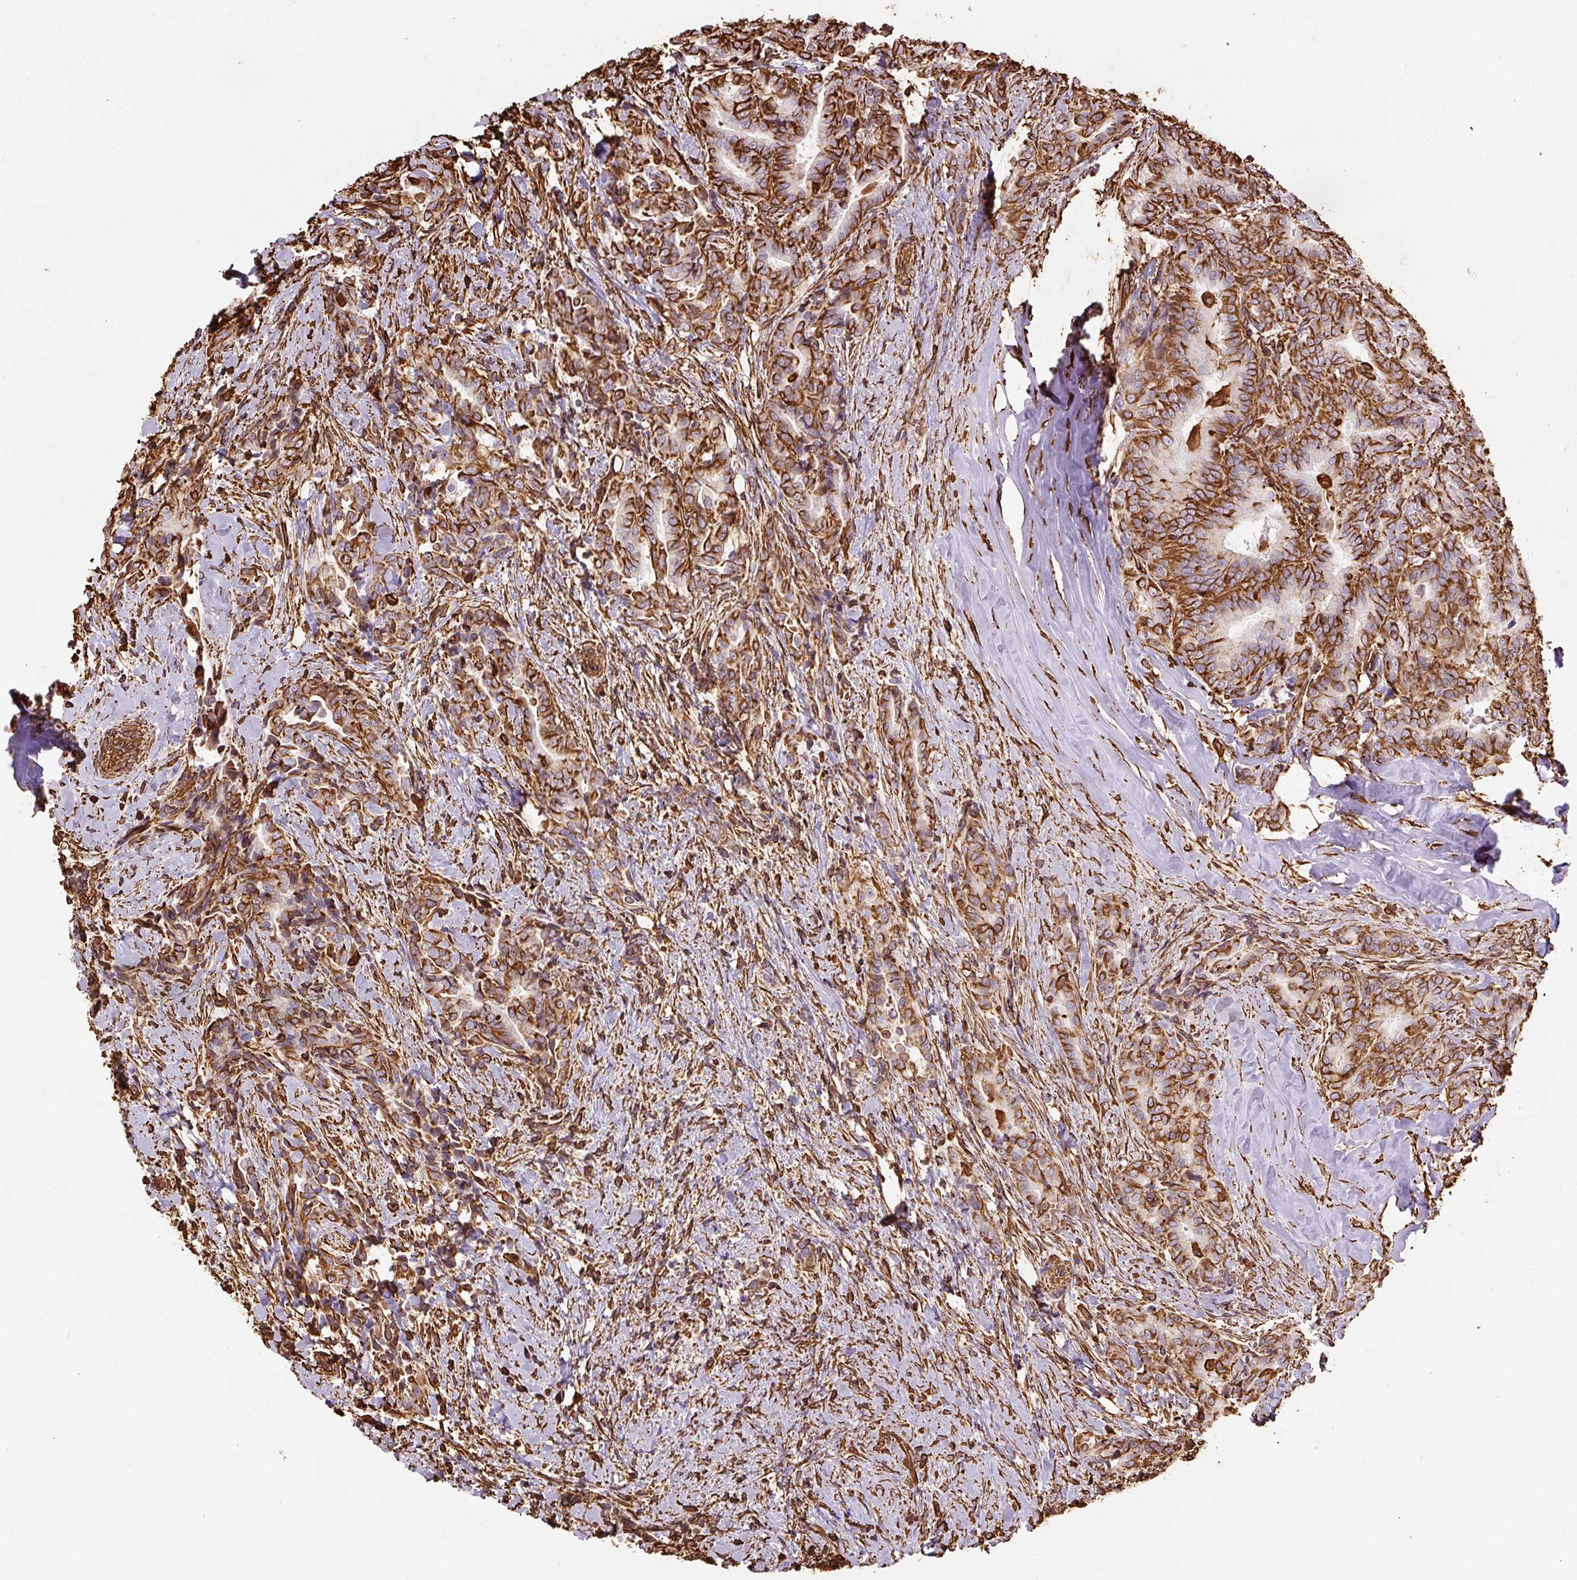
{"staining": {"intensity": "strong", "quantity": ">75%", "location": "cytoplasmic/membranous"}, "tissue": "thyroid cancer", "cell_type": "Tumor cells", "image_type": "cancer", "snomed": [{"axis": "morphology", "description": "Papillary adenocarcinoma, NOS"}, {"axis": "topography", "description": "Thyroid gland"}], "caption": "This is an image of immunohistochemistry (IHC) staining of papillary adenocarcinoma (thyroid), which shows strong staining in the cytoplasmic/membranous of tumor cells.", "gene": "VIM", "patient": {"sex": "male", "age": 61}}